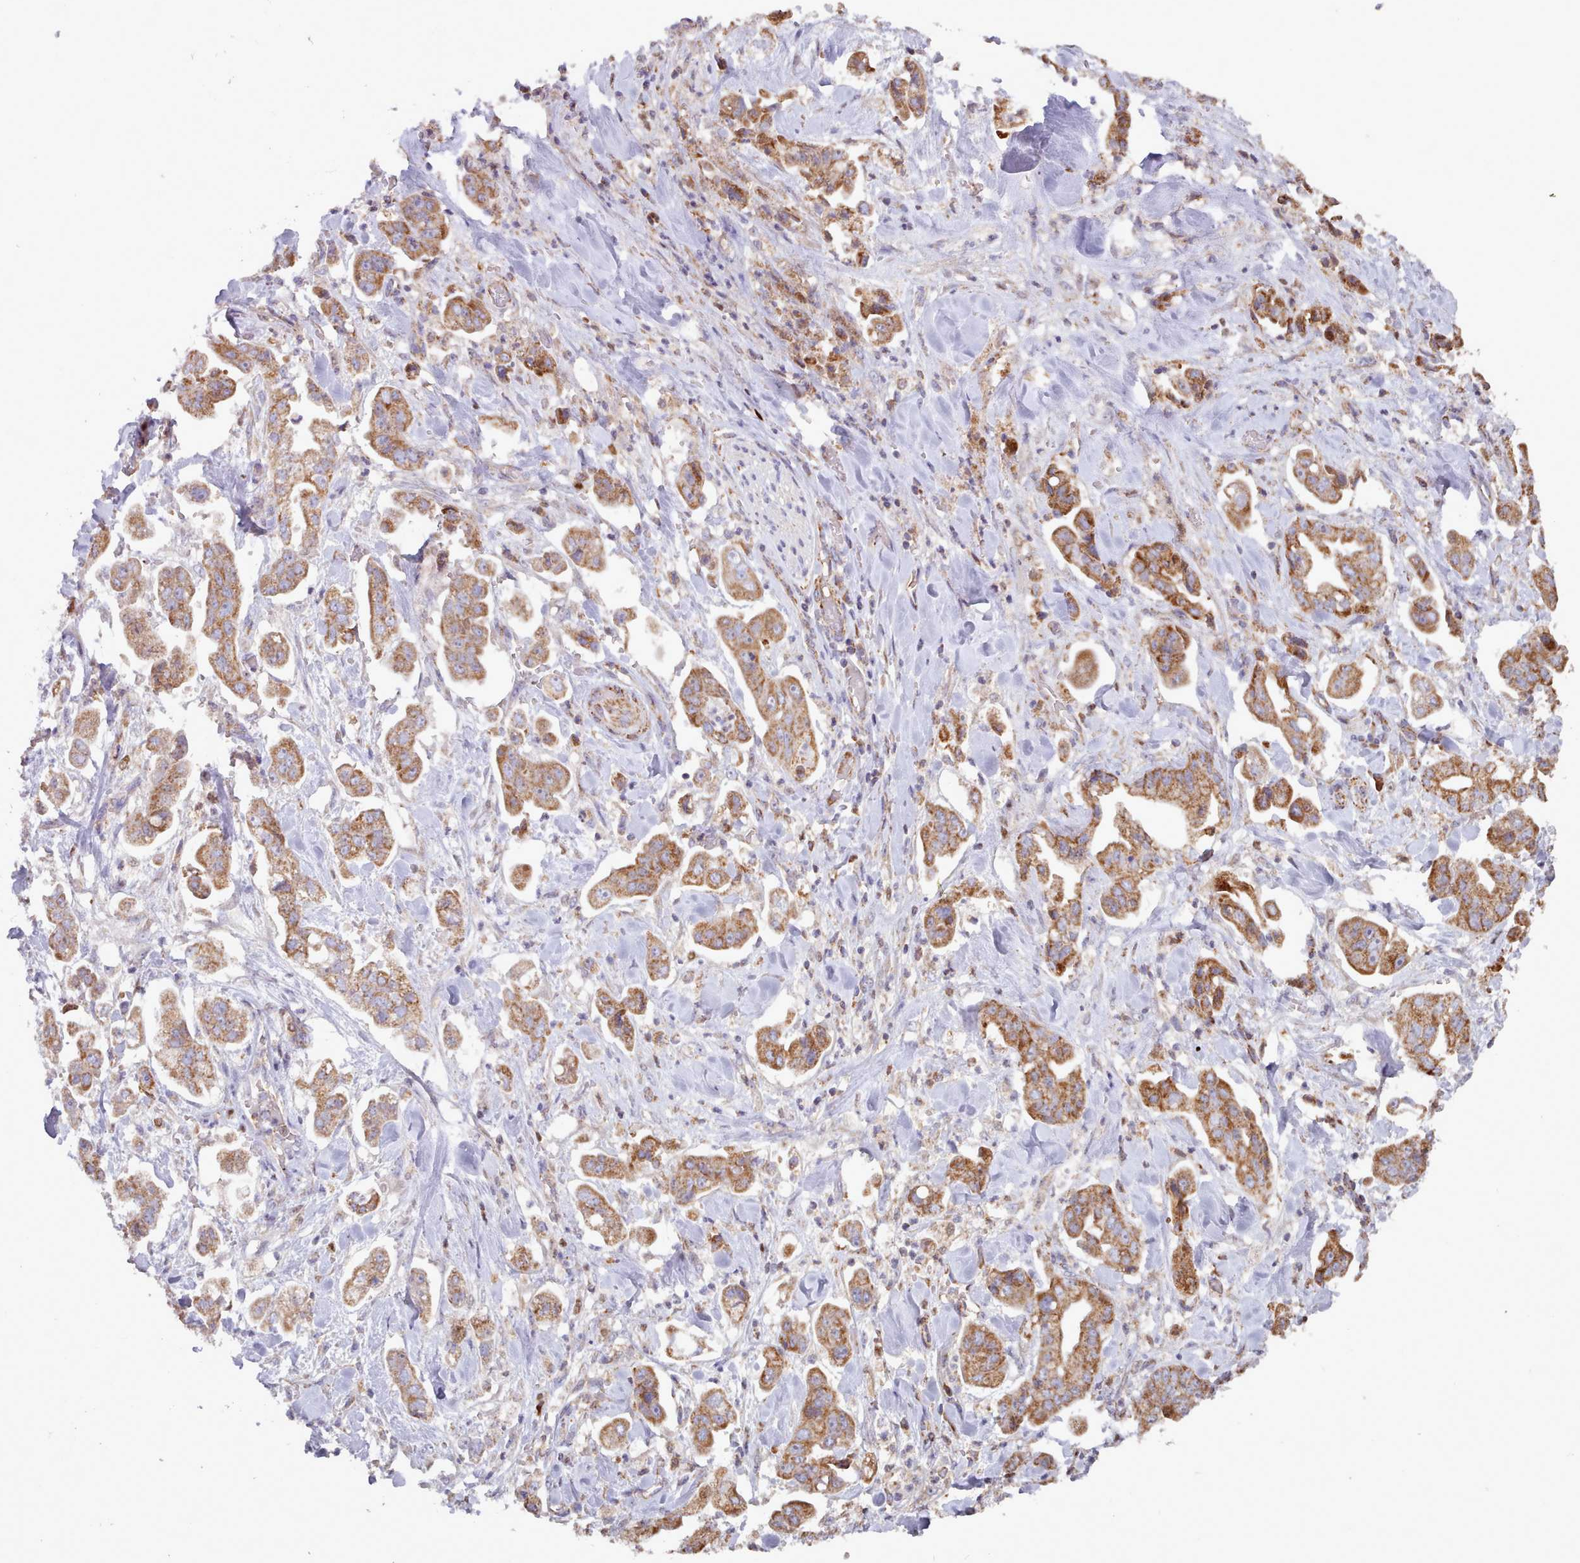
{"staining": {"intensity": "moderate", "quantity": "25%-75%", "location": "cytoplasmic/membranous"}, "tissue": "stomach cancer", "cell_type": "Tumor cells", "image_type": "cancer", "snomed": [{"axis": "morphology", "description": "Adenocarcinoma, NOS"}, {"axis": "topography", "description": "Stomach"}], "caption": "Immunohistochemistry (IHC) micrograph of neoplastic tissue: stomach cancer stained using immunohistochemistry (IHC) demonstrates medium levels of moderate protein expression localized specifically in the cytoplasmic/membranous of tumor cells, appearing as a cytoplasmic/membranous brown color.", "gene": "HSDL2", "patient": {"sex": "male", "age": 62}}